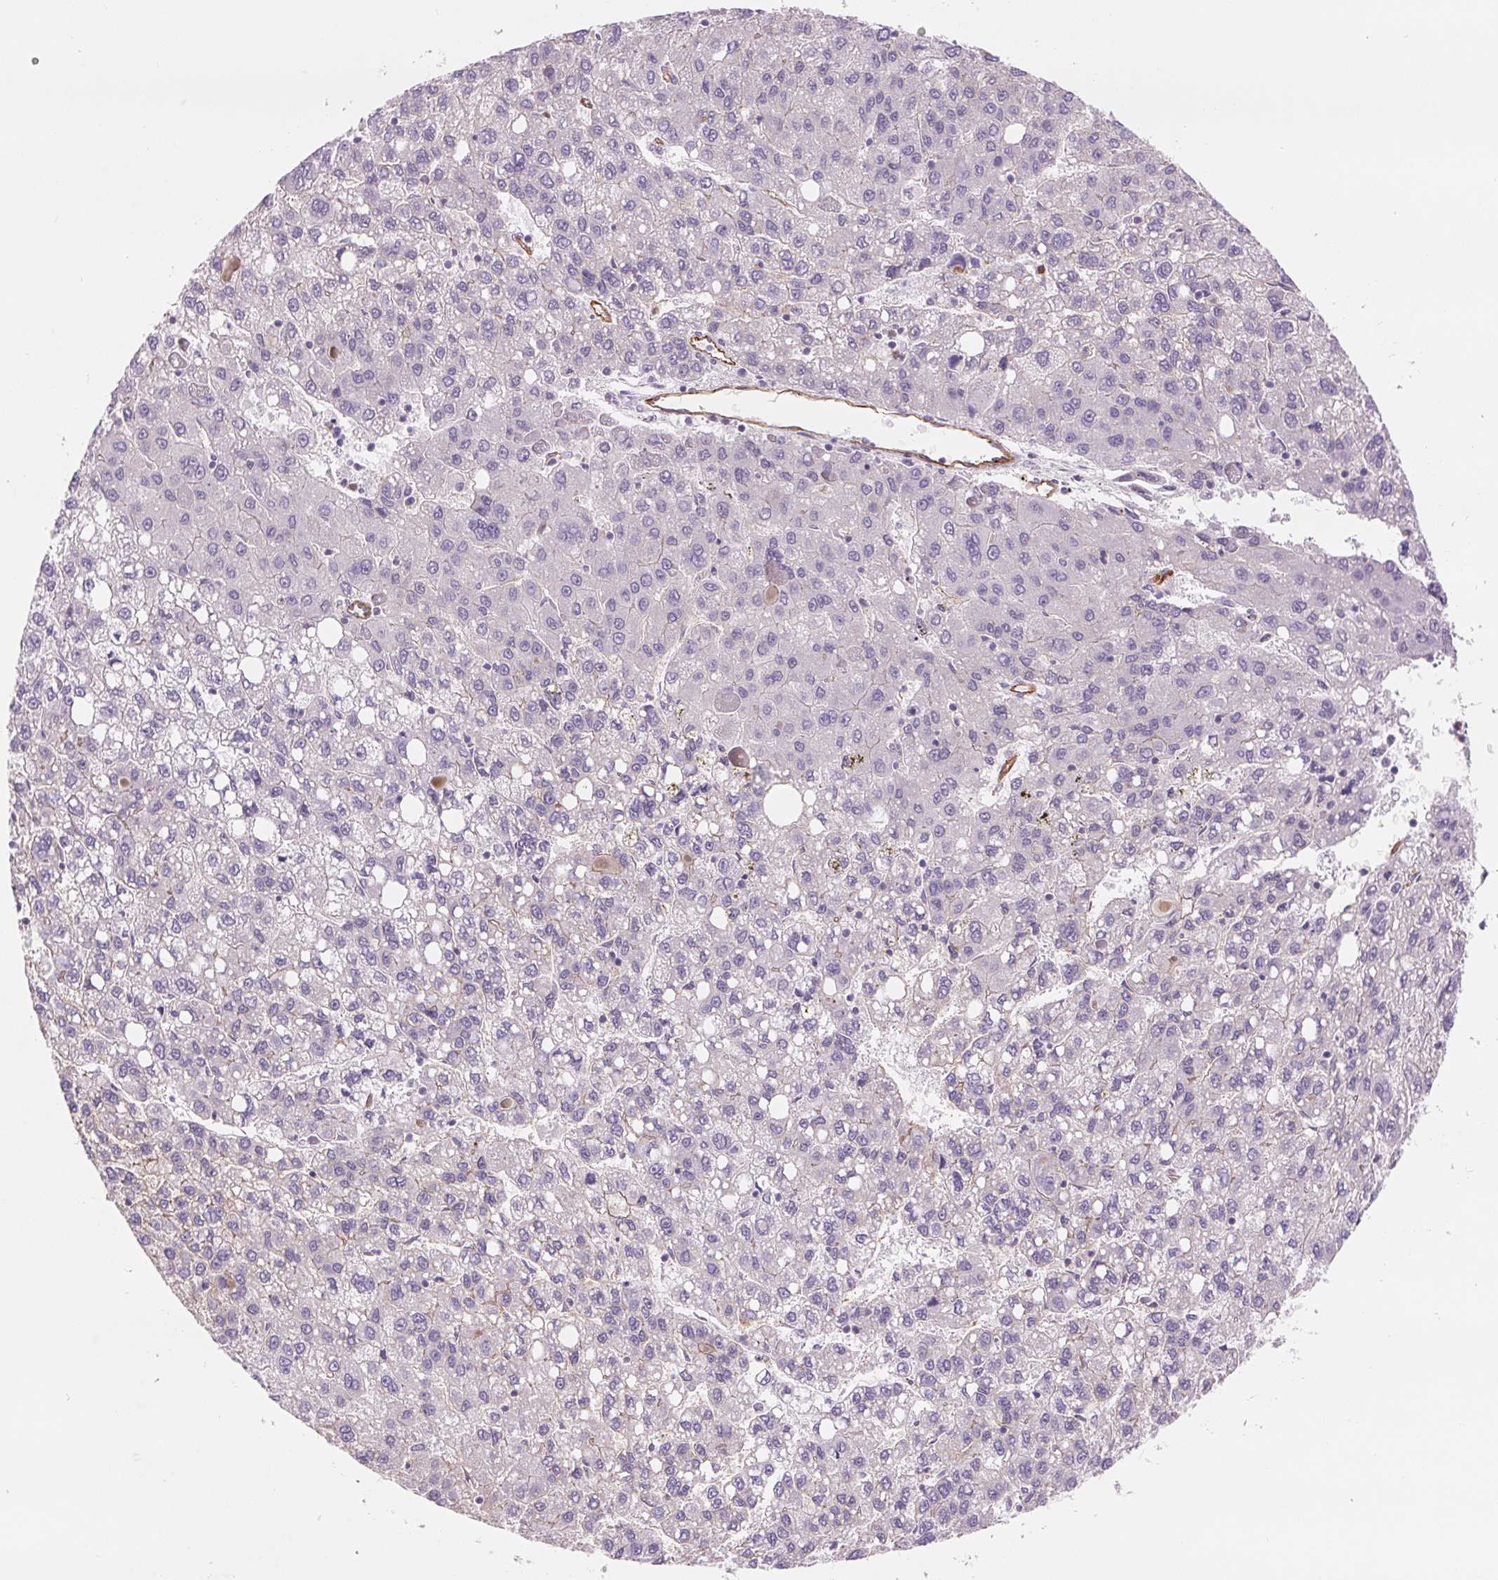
{"staining": {"intensity": "negative", "quantity": "none", "location": "none"}, "tissue": "liver cancer", "cell_type": "Tumor cells", "image_type": "cancer", "snomed": [{"axis": "morphology", "description": "Carcinoma, Hepatocellular, NOS"}, {"axis": "topography", "description": "Liver"}], "caption": "Immunohistochemistry photomicrograph of human liver hepatocellular carcinoma stained for a protein (brown), which demonstrates no positivity in tumor cells.", "gene": "DIXDC1", "patient": {"sex": "female", "age": 82}}